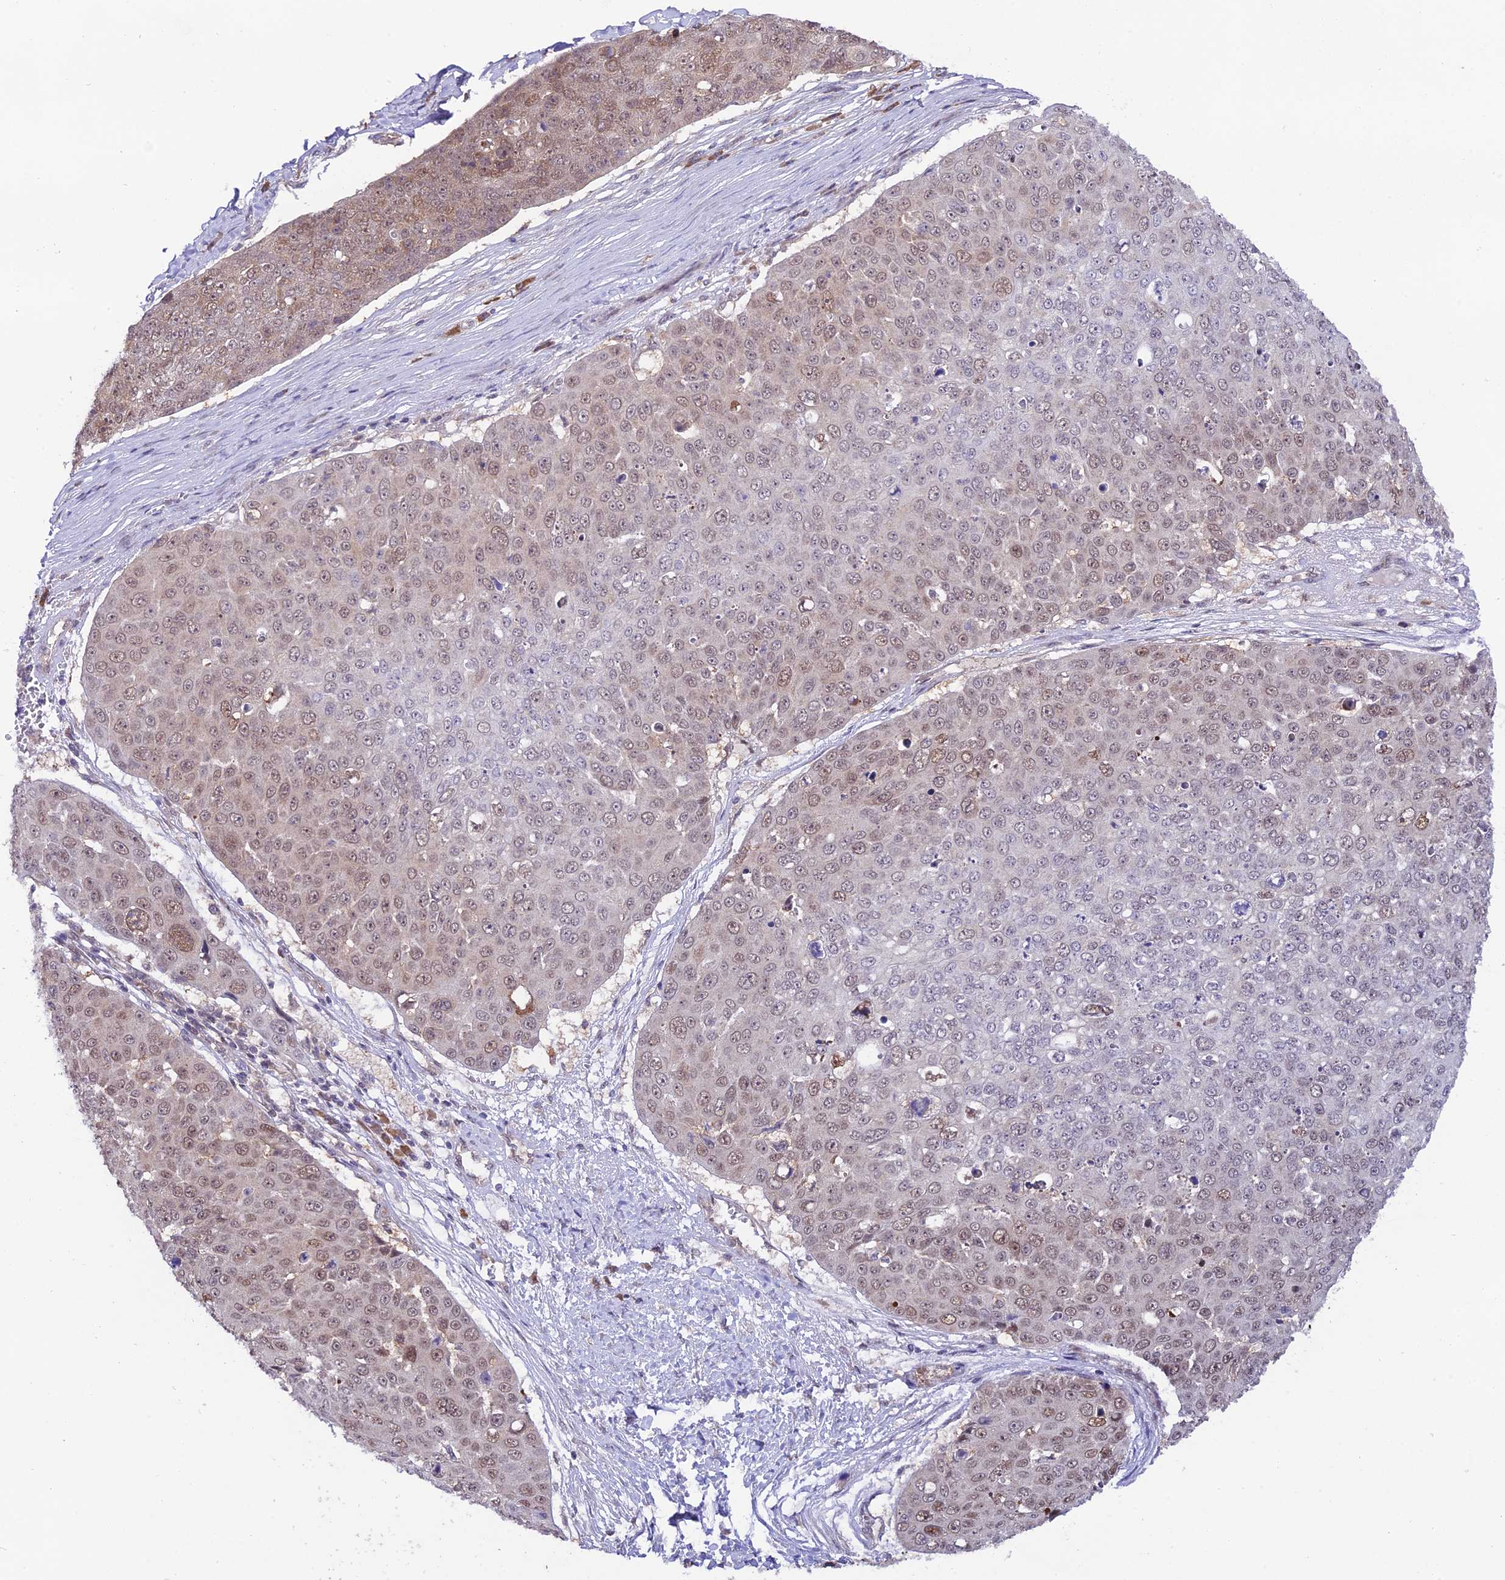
{"staining": {"intensity": "weak", "quantity": "25%-75%", "location": "nuclear"}, "tissue": "skin cancer", "cell_type": "Tumor cells", "image_type": "cancer", "snomed": [{"axis": "morphology", "description": "Squamous cell carcinoma, NOS"}, {"axis": "topography", "description": "Skin"}], "caption": "There is low levels of weak nuclear expression in tumor cells of skin cancer (squamous cell carcinoma), as demonstrated by immunohistochemical staining (brown color).", "gene": "TRIM40", "patient": {"sex": "male", "age": 71}}